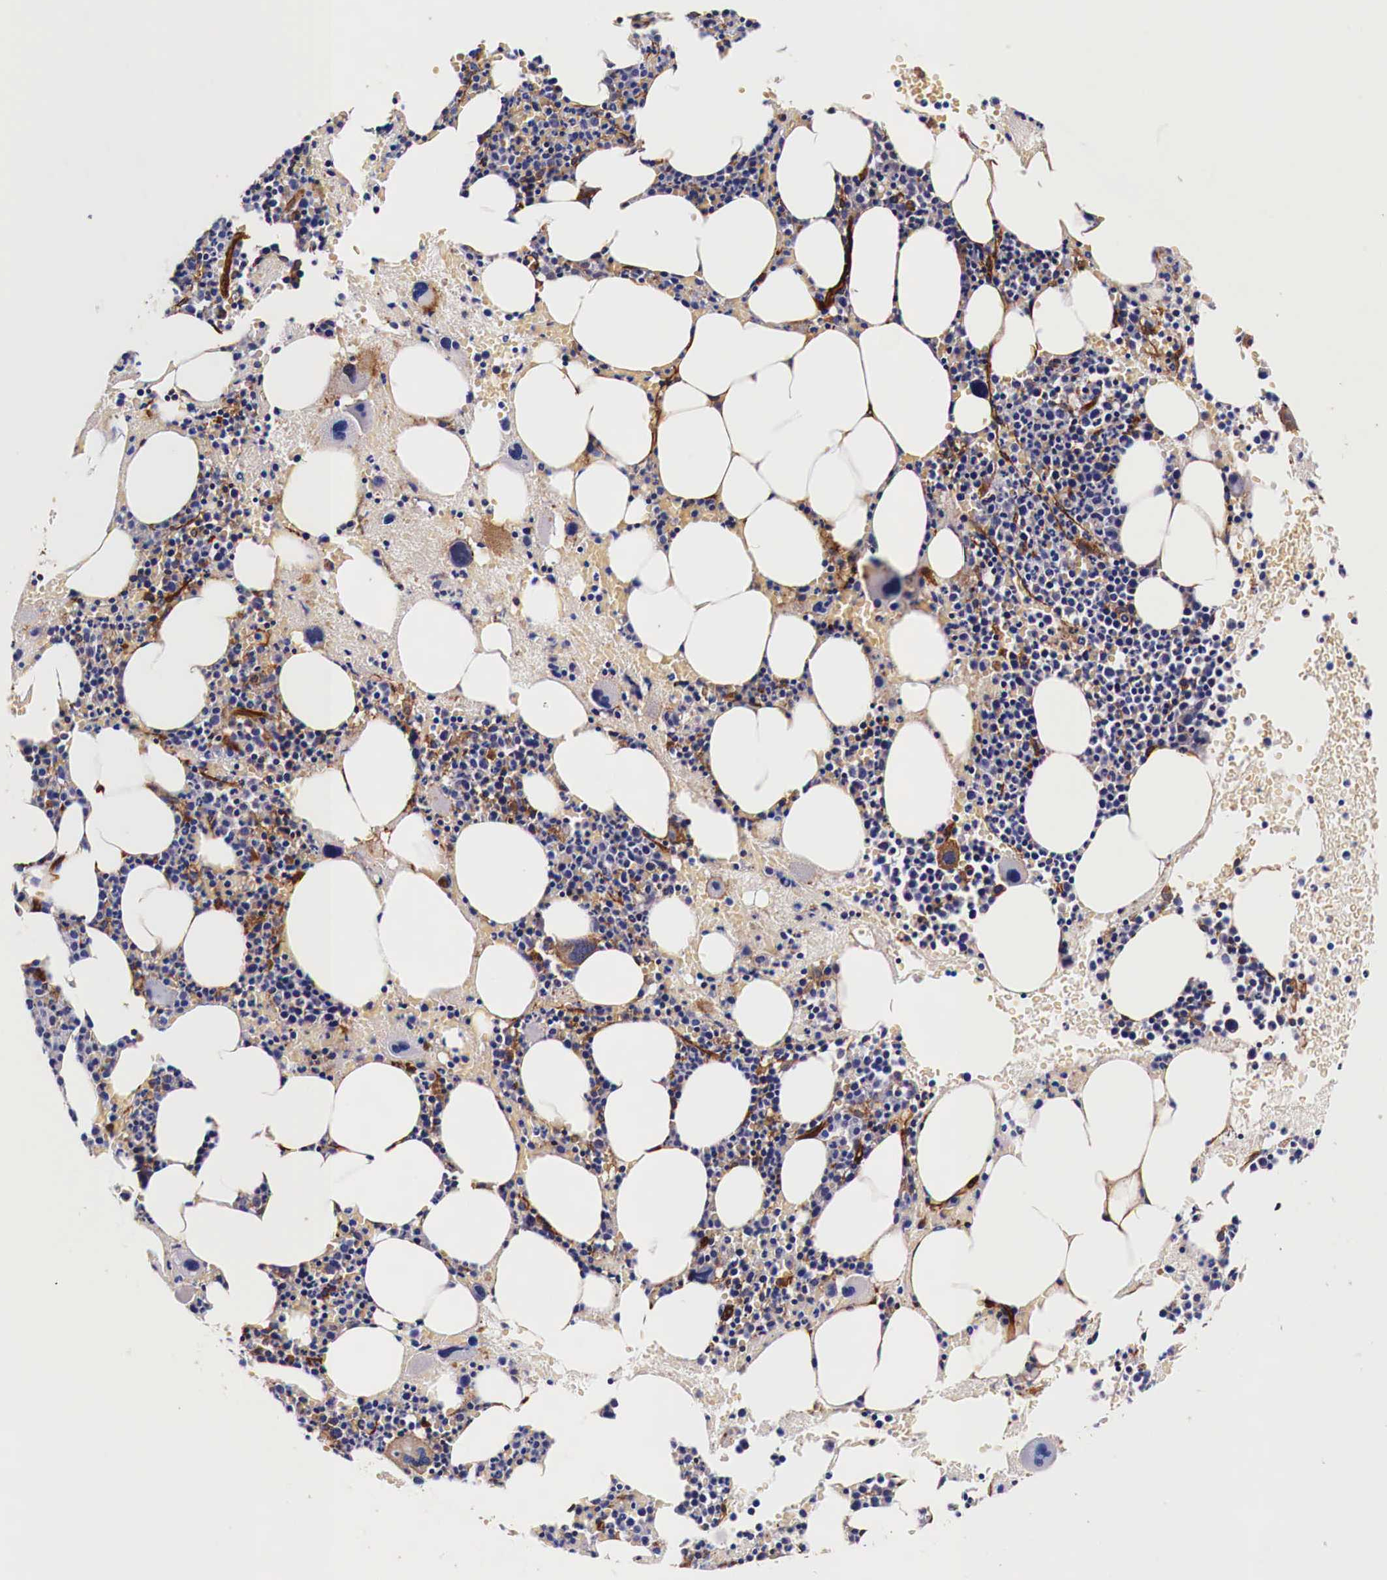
{"staining": {"intensity": "moderate", "quantity": "25%-75%", "location": "cytoplasmic/membranous"}, "tissue": "bone marrow", "cell_type": "Hematopoietic cells", "image_type": "normal", "snomed": [{"axis": "morphology", "description": "Normal tissue, NOS"}, {"axis": "topography", "description": "Bone marrow"}], "caption": "An image of human bone marrow stained for a protein reveals moderate cytoplasmic/membranous brown staining in hematopoietic cells.", "gene": "HSPB1", "patient": {"sex": "male", "age": 75}}